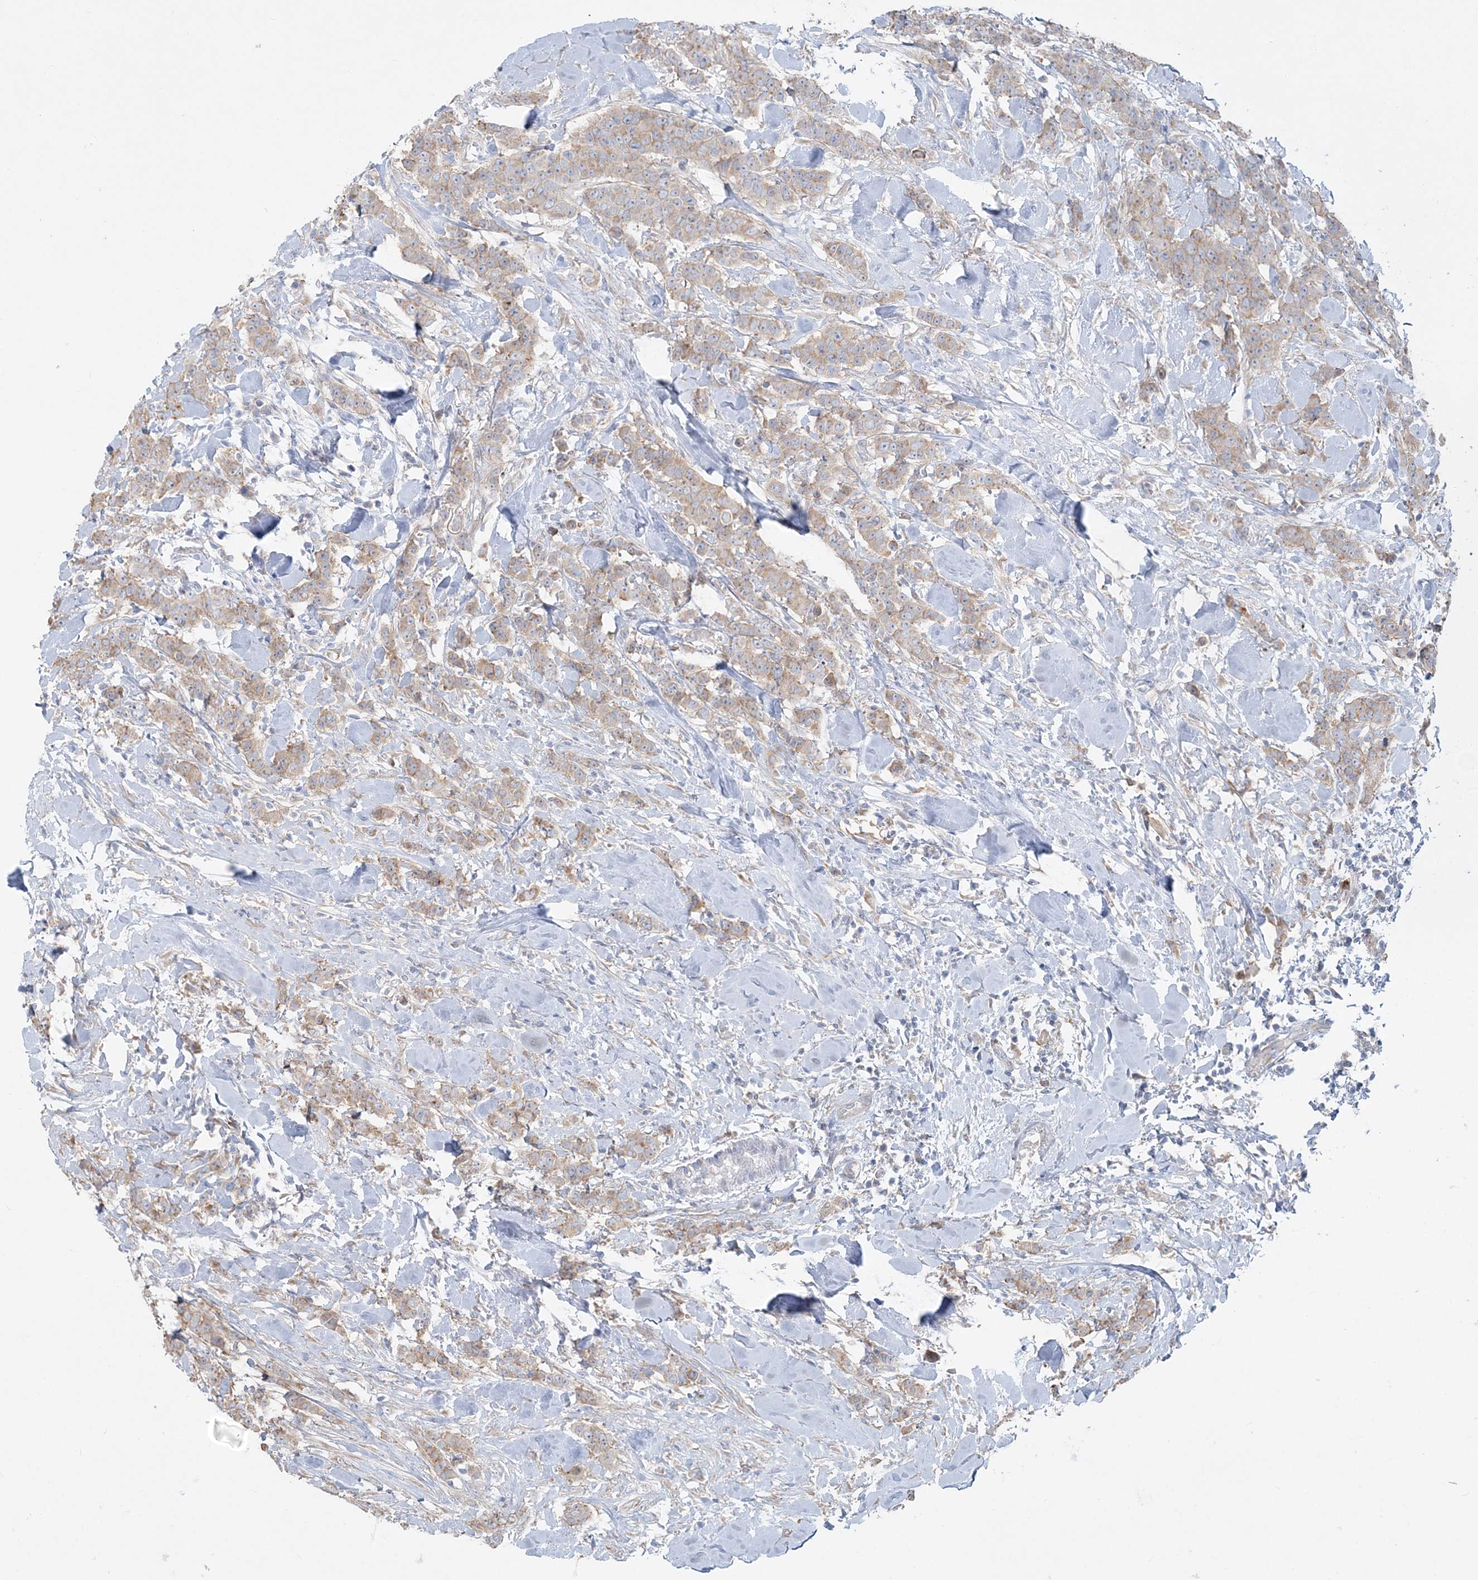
{"staining": {"intensity": "weak", "quantity": "25%-75%", "location": "cytoplasmic/membranous"}, "tissue": "breast cancer", "cell_type": "Tumor cells", "image_type": "cancer", "snomed": [{"axis": "morphology", "description": "Duct carcinoma"}, {"axis": "topography", "description": "Breast"}], "caption": "Breast invasive ductal carcinoma stained with a protein marker reveals weak staining in tumor cells.", "gene": "CCNJ", "patient": {"sex": "female", "age": 40}}